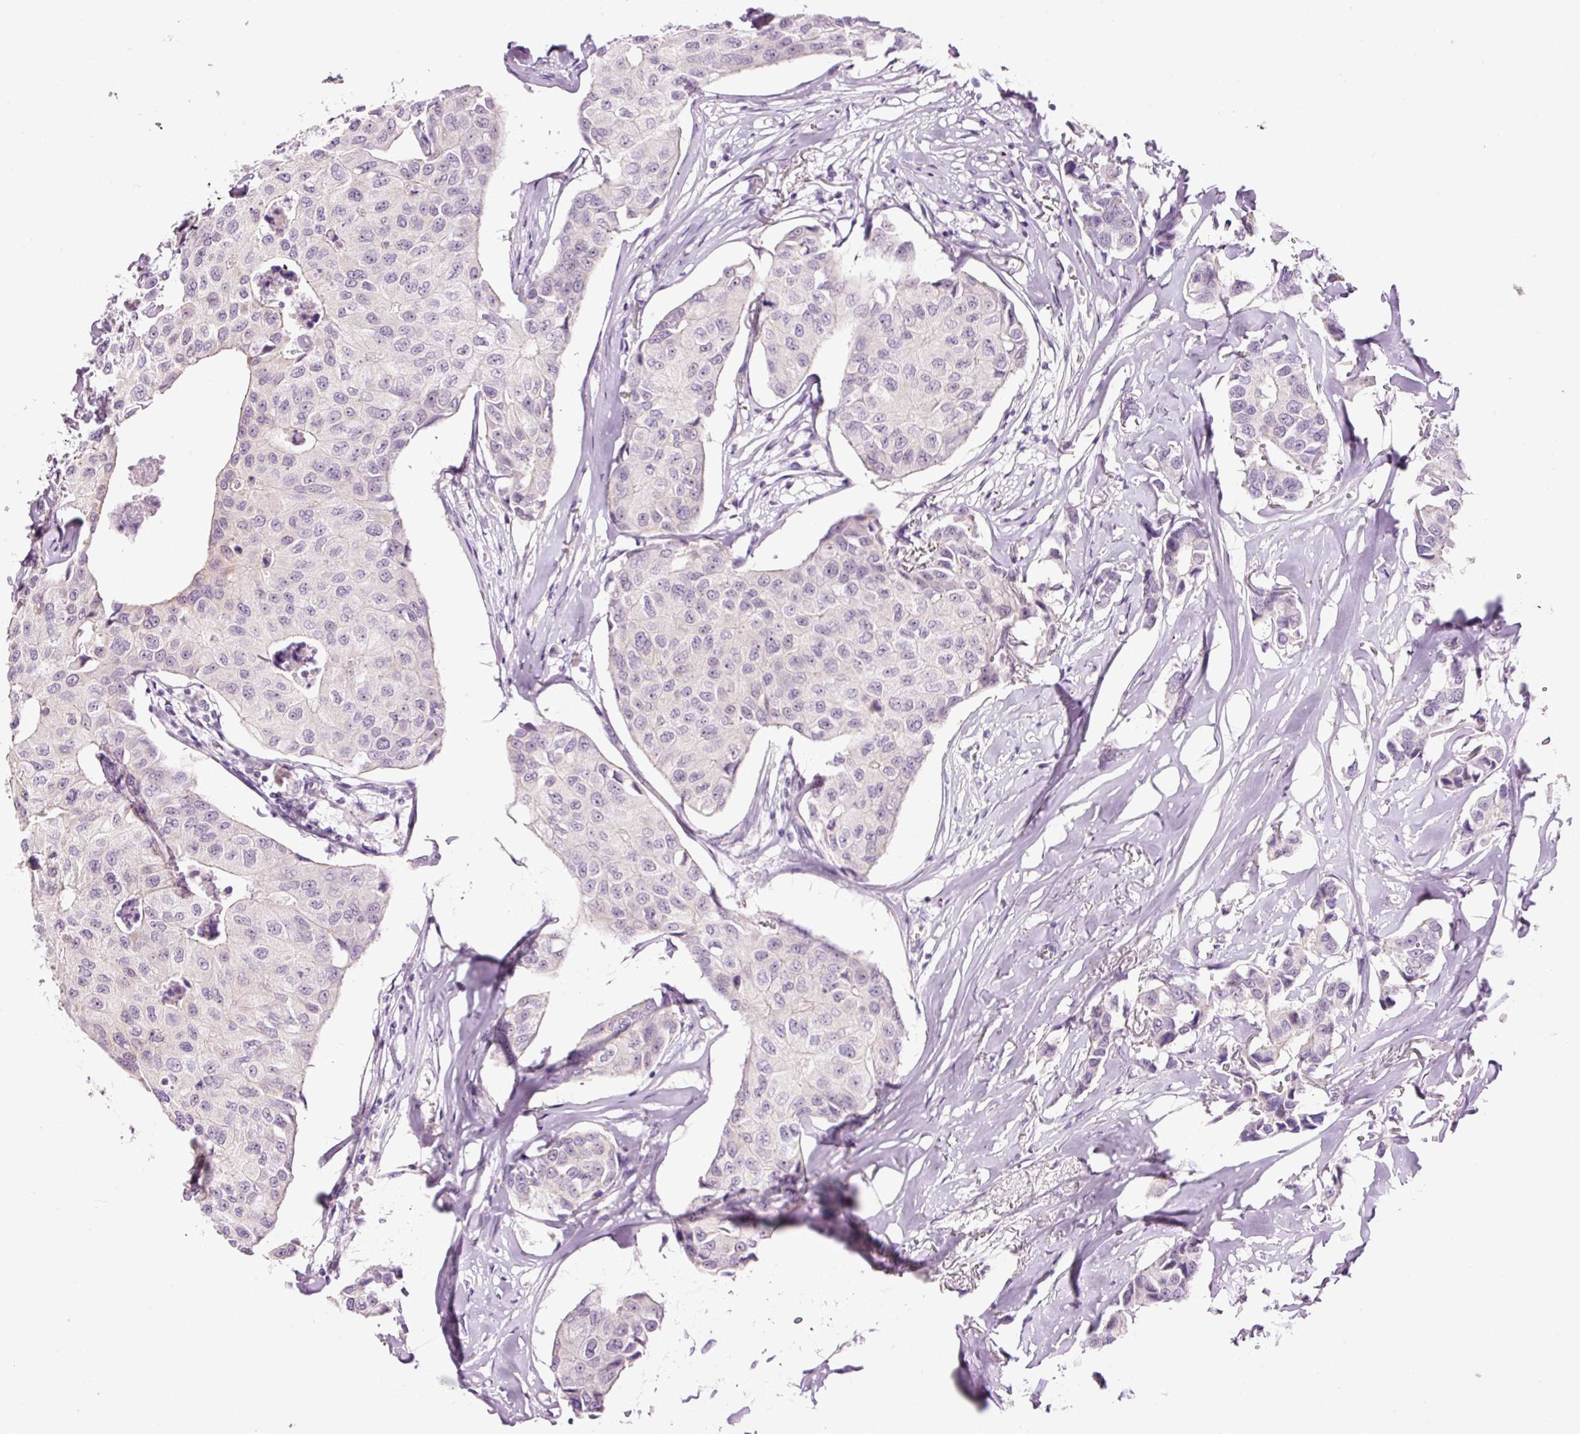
{"staining": {"intensity": "negative", "quantity": "none", "location": "none"}, "tissue": "breast cancer", "cell_type": "Tumor cells", "image_type": "cancer", "snomed": [{"axis": "morphology", "description": "Duct carcinoma"}, {"axis": "topography", "description": "Breast"}], "caption": "Tumor cells are negative for brown protein staining in breast cancer (infiltrating ductal carcinoma). The staining is performed using DAB (3,3'-diaminobenzidine) brown chromogen with nuclei counter-stained in using hematoxylin.", "gene": "GCG", "patient": {"sex": "female", "age": 80}}